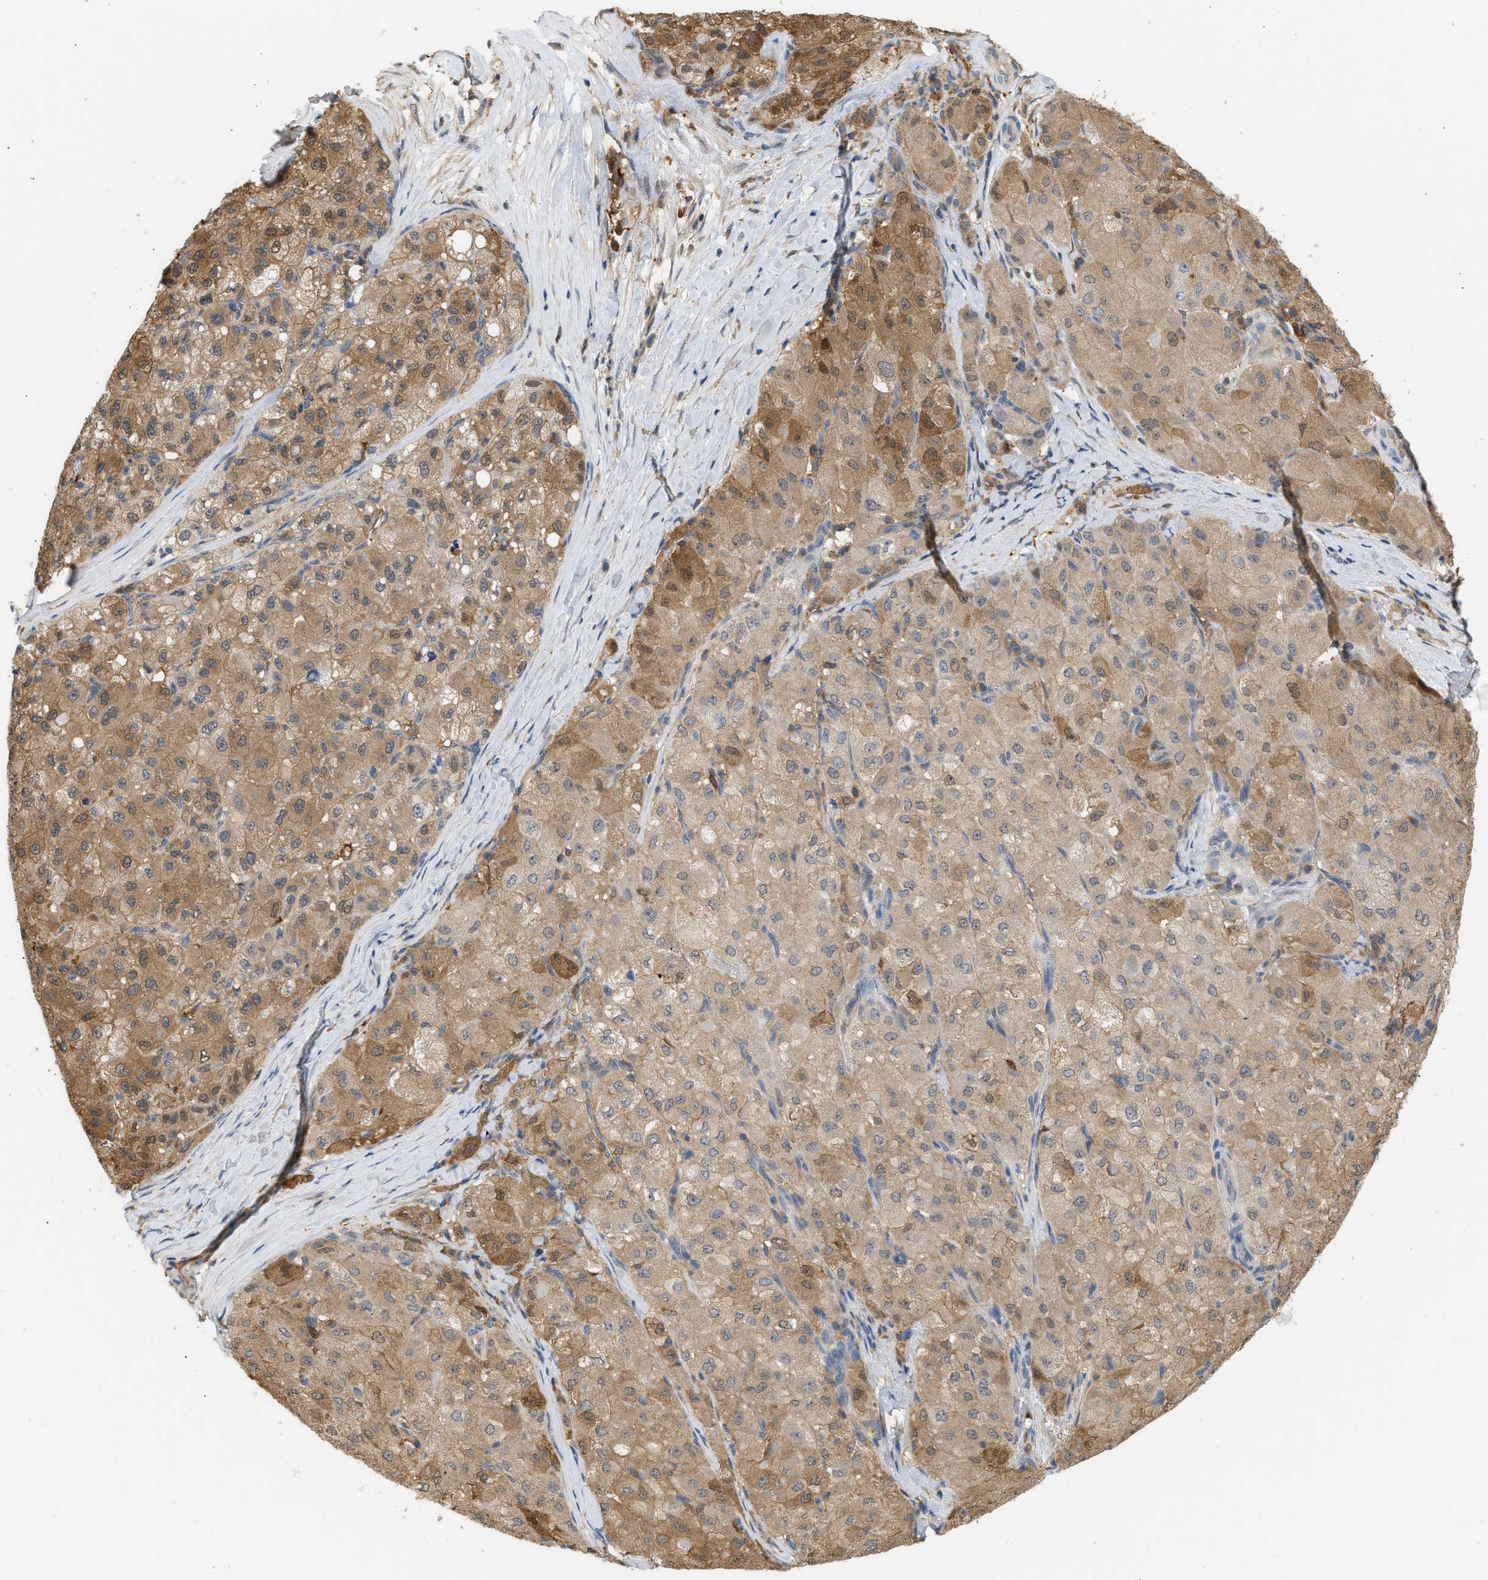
{"staining": {"intensity": "moderate", "quantity": ">75%", "location": "cytoplasmic/membranous"}, "tissue": "liver cancer", "cell_type": "Tumor cells", "image_type": "cancer", "snomed": [{"axis": "morphology", "description": "Carcinoma, Hepatocellular, NOS"}, {"axis": "topography", "description": "Liver"}], "caption": "Brown immunohistochemical staining in human liver hepatocellular carcinoma reveals moderate cytoplasmic/membranous expression in about >75% of tumor cells.", "gene": "ENO1", "patient": {"sex": "male", "age": 80}}